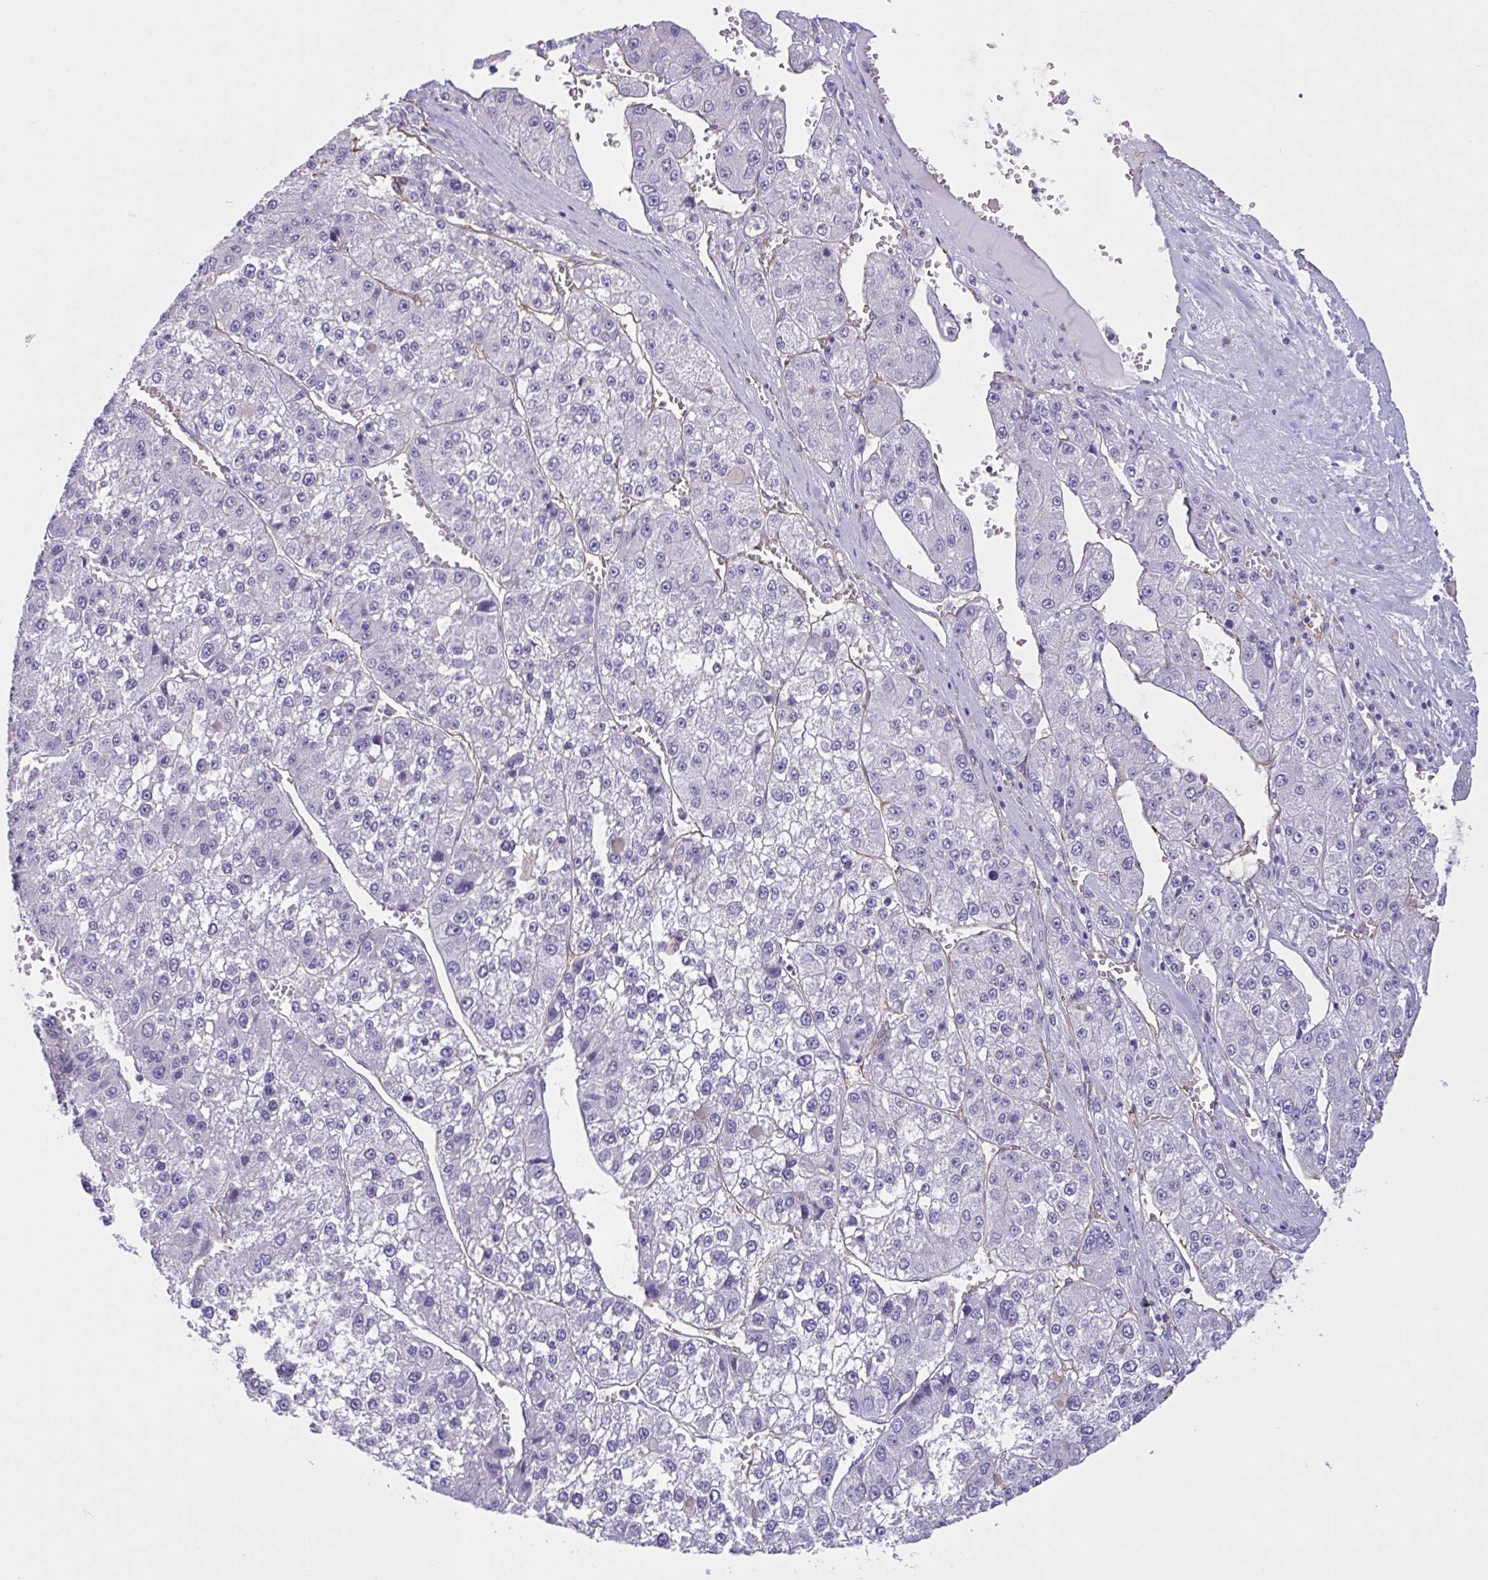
{"staining": {"intensity": "negative", "quantity": "none", "location": "none"}, "tissue": "liver cancer", "cell_type": "Tumor cells", "image_type": "cancer", "snomed": [{"axis": "morphology", "description": "Carcinoma, Hepatocellular, NOS"}, {"axis": "topography", "description": "Liver"}], "caption": "Immunohistochemistry of liver hepatocellular carcinoma displays no staining in tumor cells.", "gene": "RPL22L1", "patient": {"sex": "female", "age": 73}}